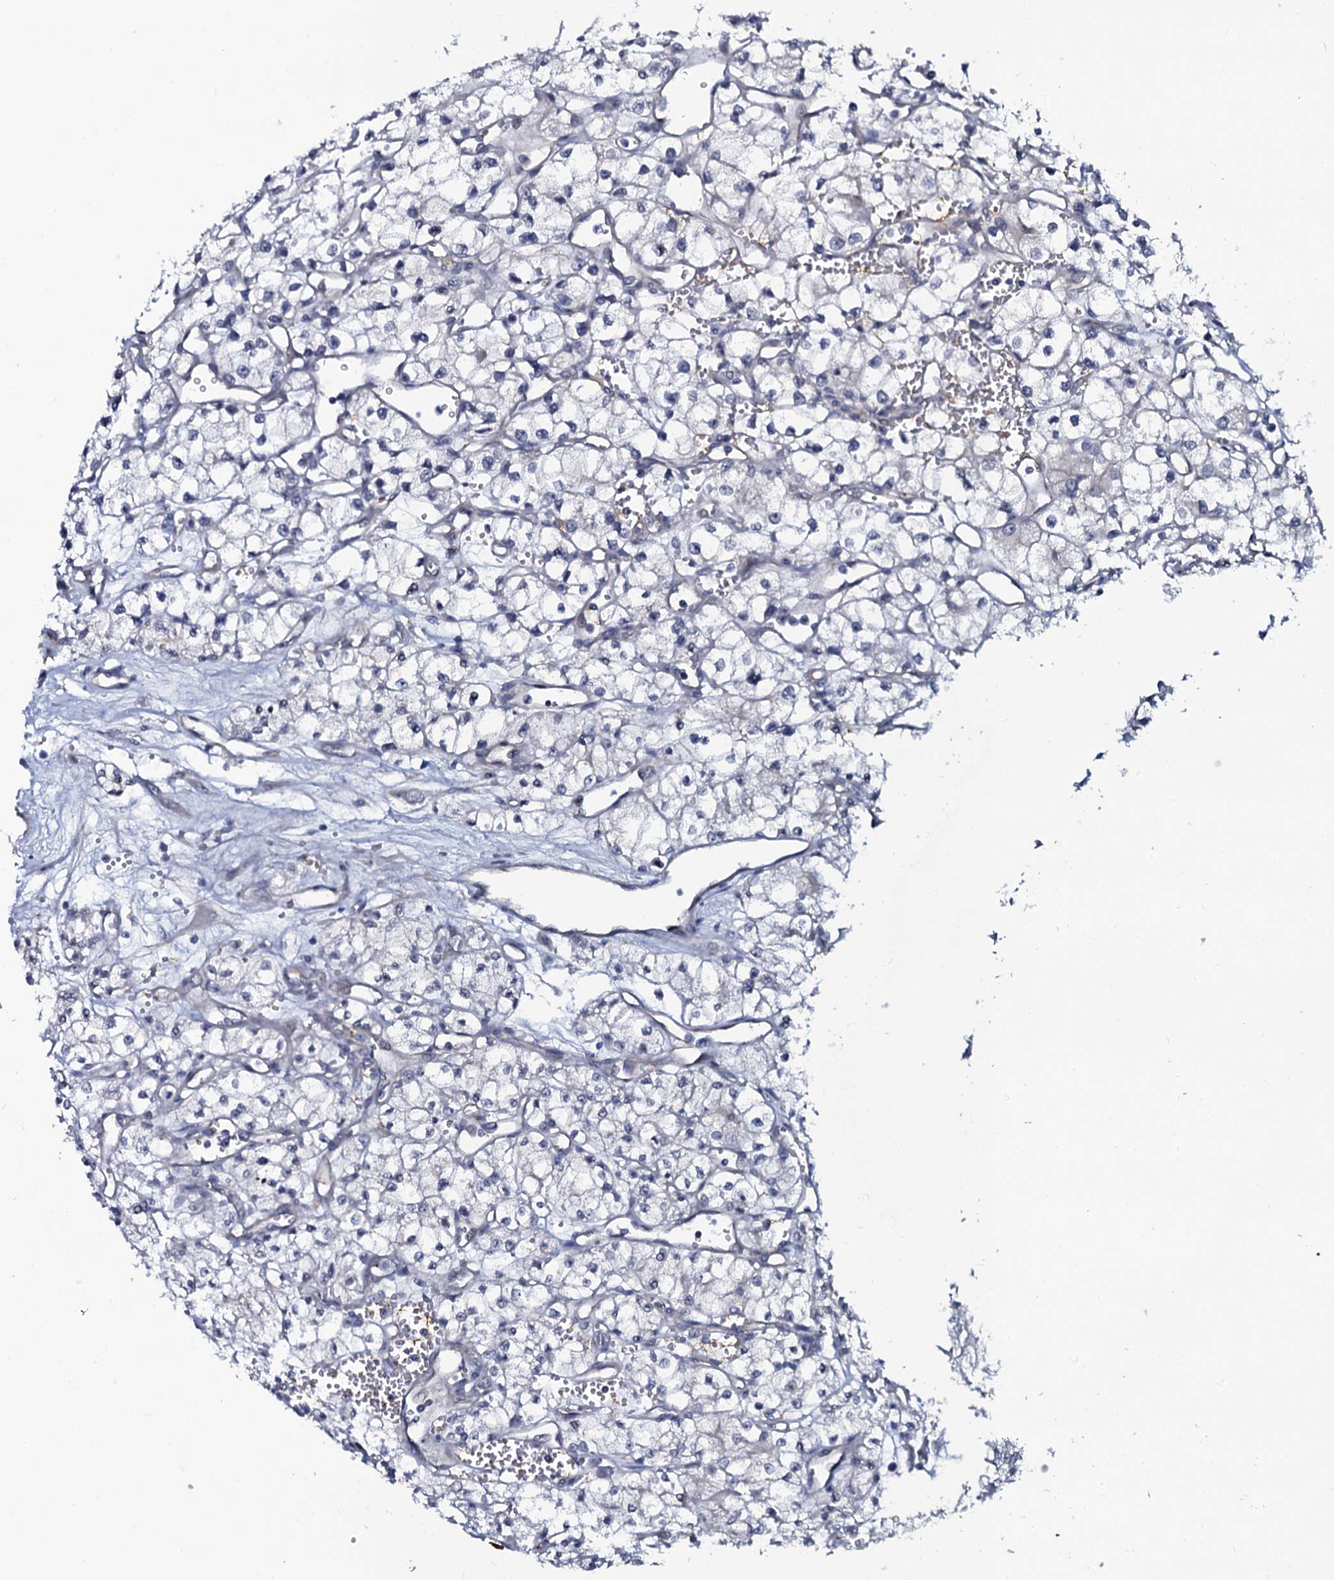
{"staining": {"intensity": "negative", "quantity": "none", "location": "none"}, "tissue": "renal cancer", "cell_type": "Tumor cells", "image_type": "cancer", "snomed": [{"axis": "morphology", "description": "Adenocarcinoma, NOS"}, {"axis": "topography", "description": "Kidney"}], "caption": "Immunohistochemical staining of adenocarcinoma (renal) exhibits no significant expression in tumor cells.", "gene": "C10orf88", "patient": {"sex": "male", "age": 59}}